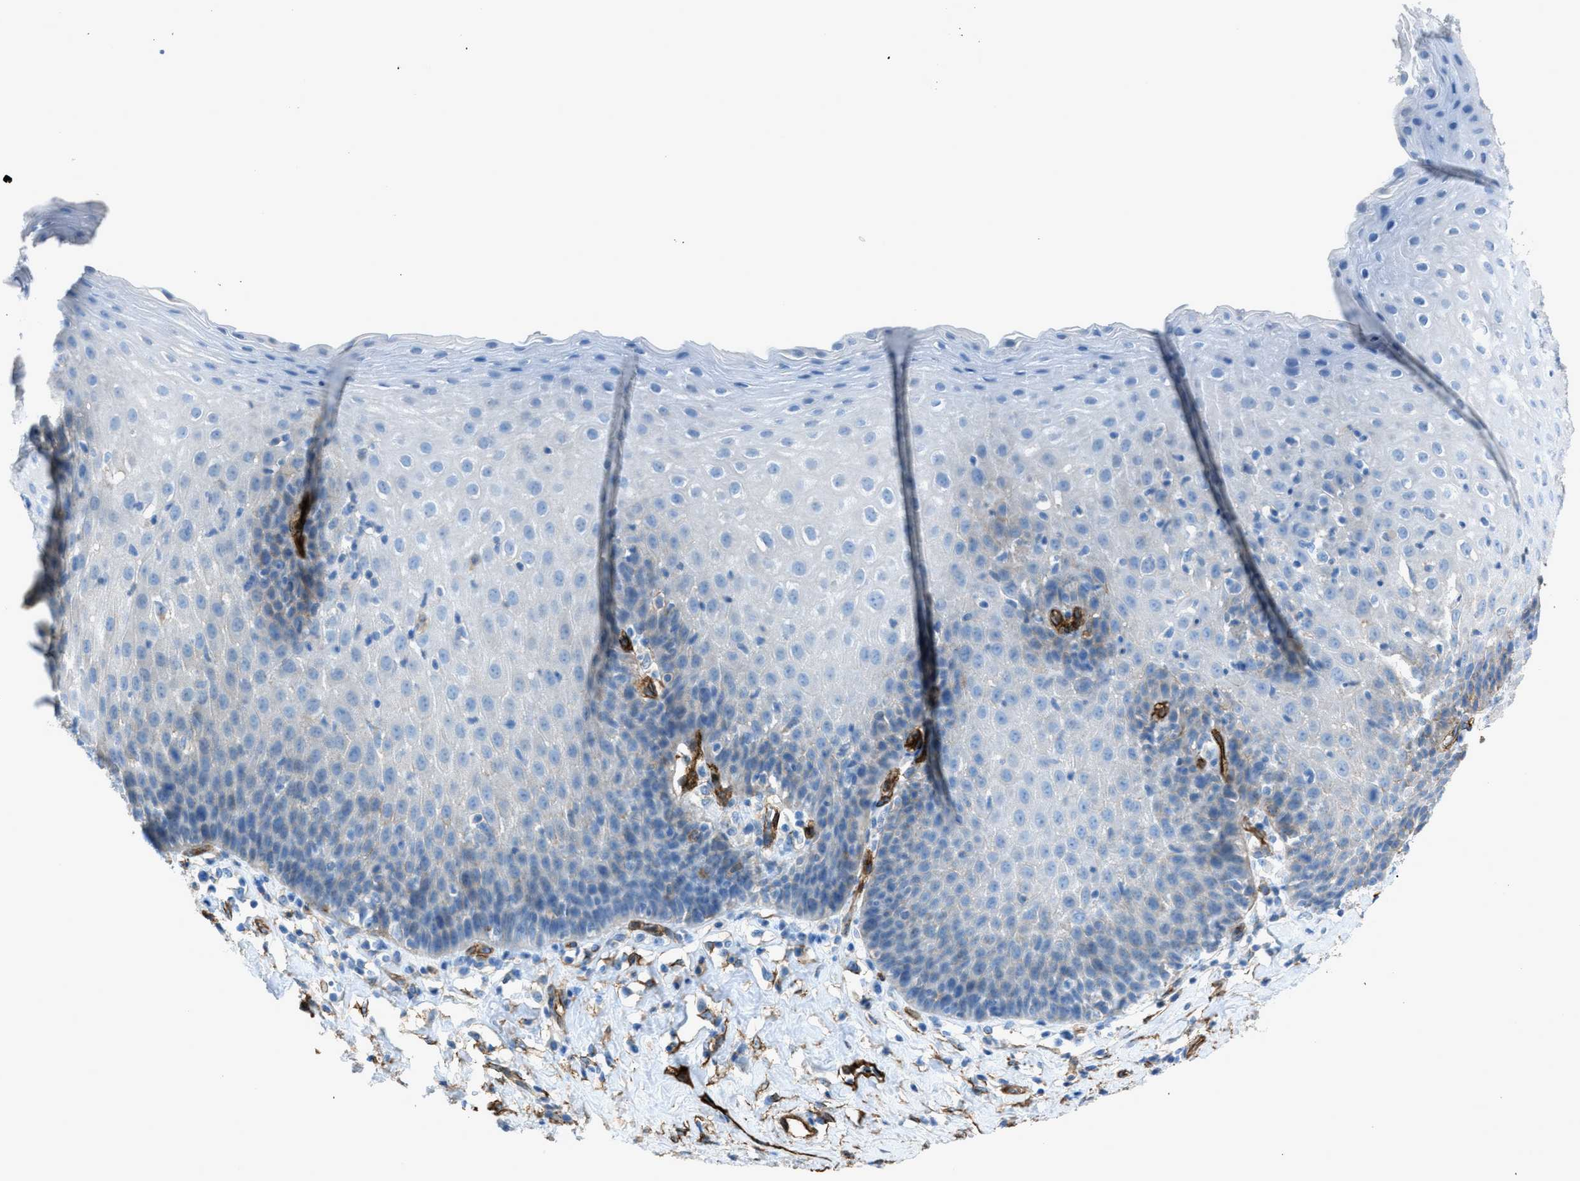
{"staining": {"intensity": "negative", "quantity": "none", "location": "none"}, "tissue": "esophagus", "cell_type": "Squamous epithelial cells", "image_type": "normal", "snomed": [{"axis": "morphology", "description": "Normal tissue, NOS"}, {"axis": "topography", "description": "Esophagus"}], "caption": "Esophagus stained for a protein using IHC displays no staining squamous epithelial cells.", "gene": "SLC22A15", "patient": {"sex": "female", "age": 61}}